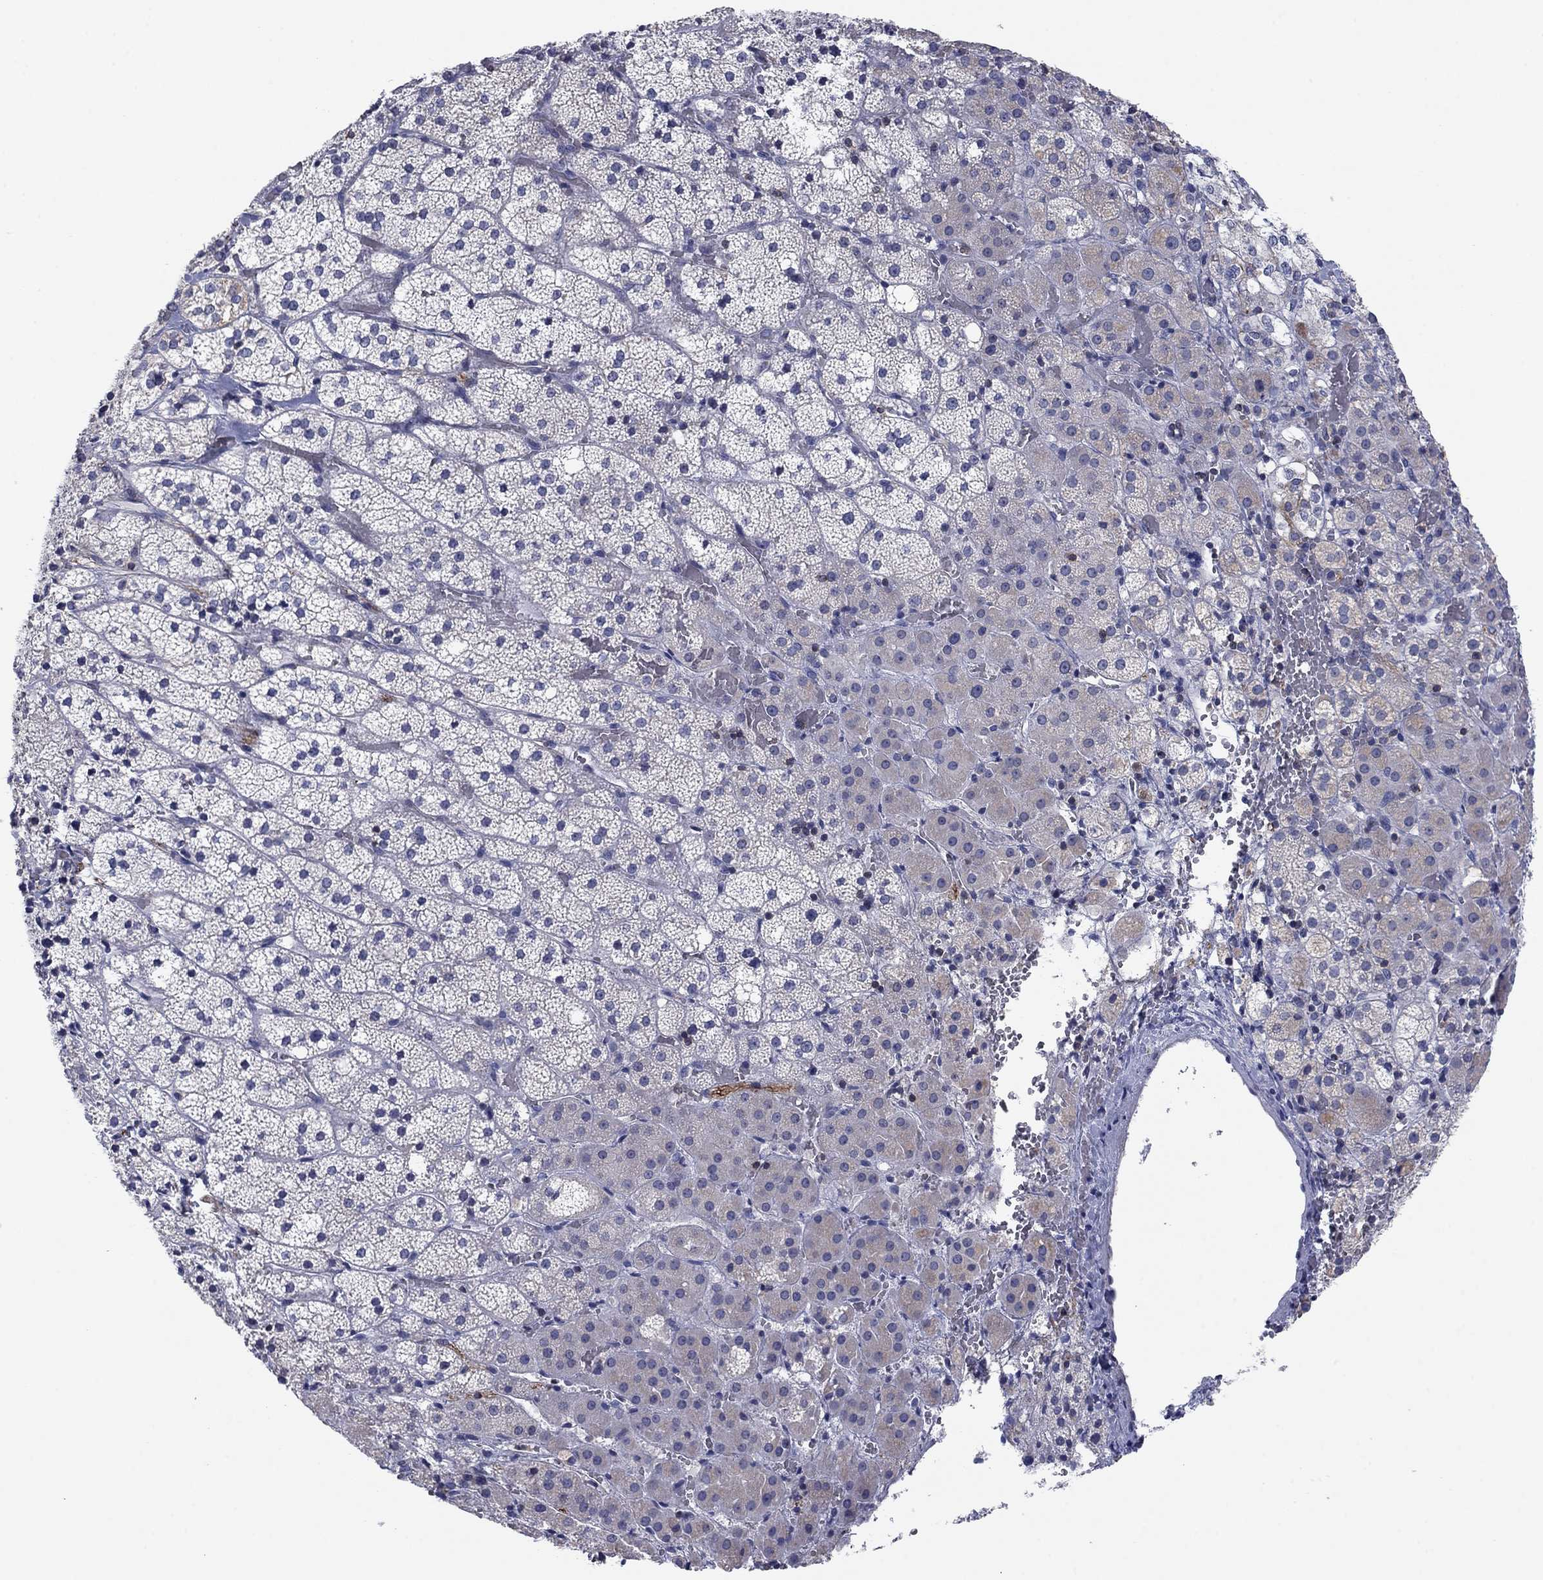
{"staining": {"intensity": "negative", "quantity": "none", "location": "none"}, "tissue": "adrenal gland", "cell_type": "Glandular cells", "image_type": "normal", "snomed": [{"axis": "morphology", "description": "Normal tissue, NOS"}, {"axis": "topography", "description": "Adrenal gland"}], "caption": "A photomicrograph of adrenal gland stained for a protein reveals no brown staining in glandular cells.", "gene": "PSD4", "patient": {"sex": "male", "age": 53}}